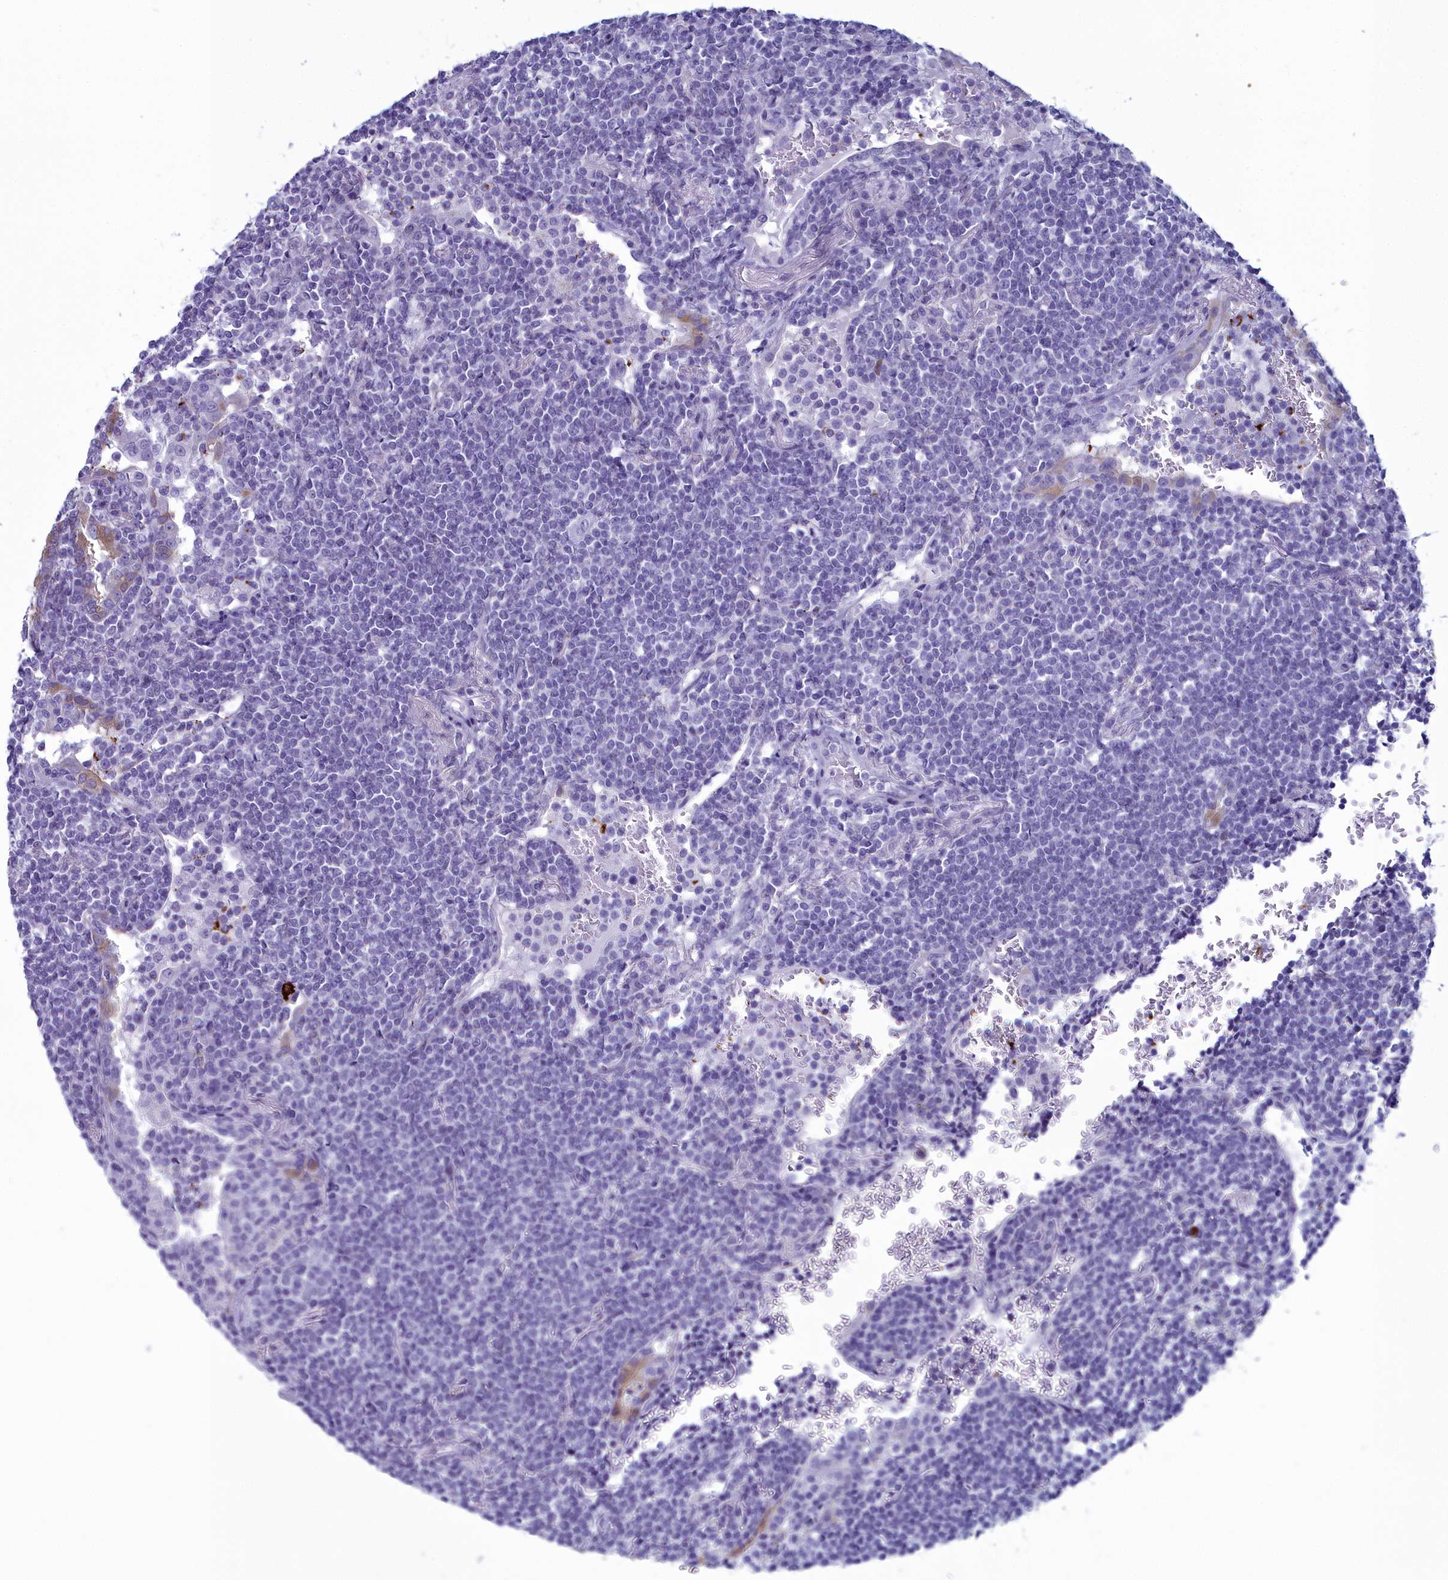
{"staining": {"intensity": "negative", "quantity": "none", "location": "none"}, "tissue": "lymphoma", "cell_type": "Tumor cells", "image_type": "cancer", "snomed": [{"axis": "morphology", "description": "Malignant lymphoma, non-Hodgkin's type, Low grade"}, {"axis": "topography", "description": "Lung"}], "caption": "Immunohistochemistry (IHC) histopathology image of malignant lymphoma, non-Hodgkin's type (low-grade) stained for a protein (brown), which shows no staining in tumor cells.", "gene": "MAP6", "patient": {"sex": "female", "age": 71}}